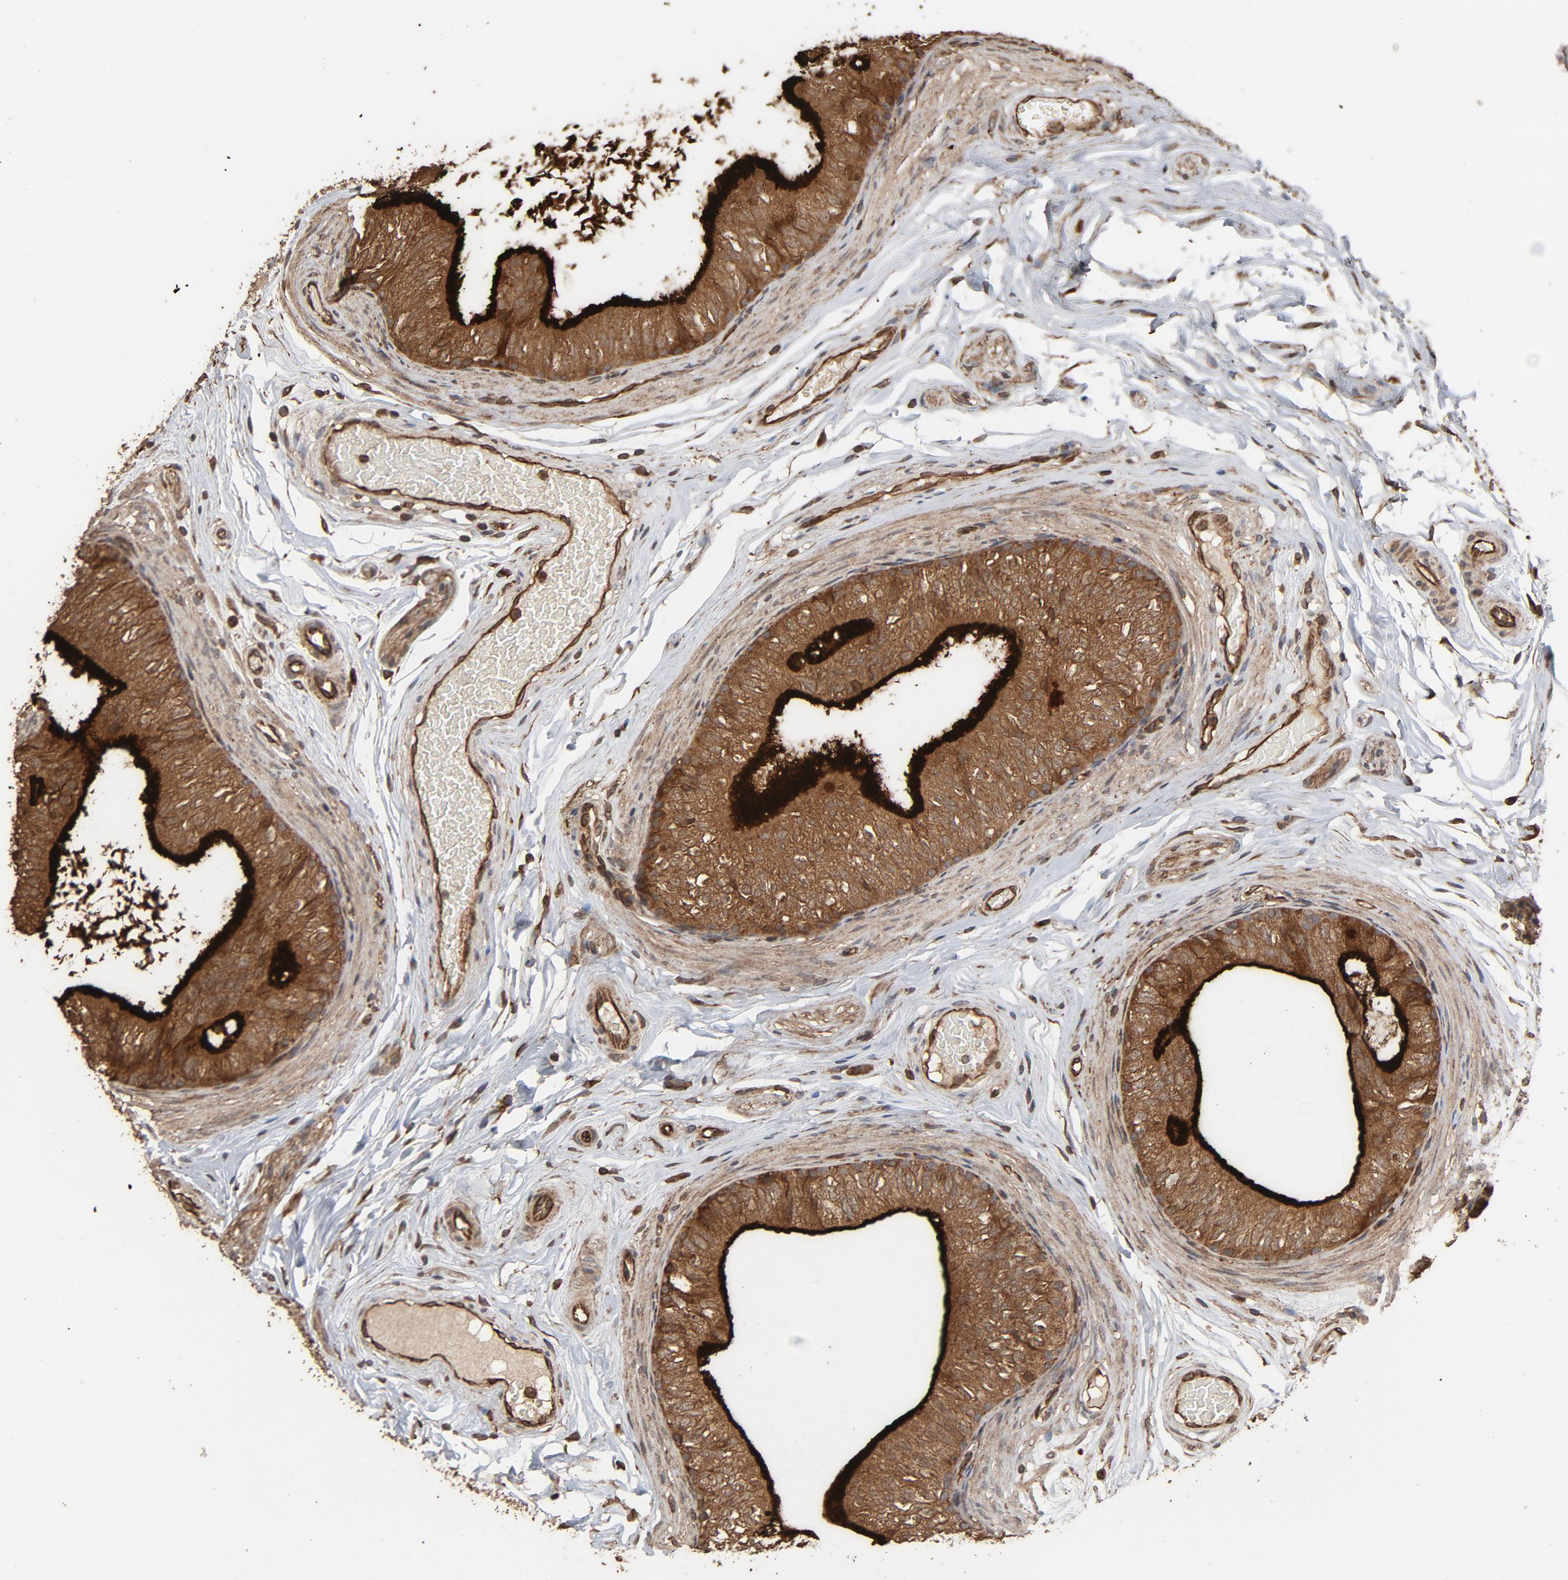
{"staining": {"intensity": "strong", "quantity": ">75%", "location": "cytoplasmic/membranous"}, "tissue": "epididymis", "cell_type": "Glandular cells", "image_type": "normal", "snomed": [{"axis": "morphology", "description": "Normal tissue, NOS"}, {"axis": "topography", "description": "Testis"}, {"axis": "topography", "description": "Epididymis"}], "caption": "About >75% of glandular cells in unremarkable epididymis reveal strong cytoplasmic/membranous protein expression as visualized by brown immunohistochemical staining.", "gene": "RPS6KA6", "patient": {"sex": "male", "age": 36}}